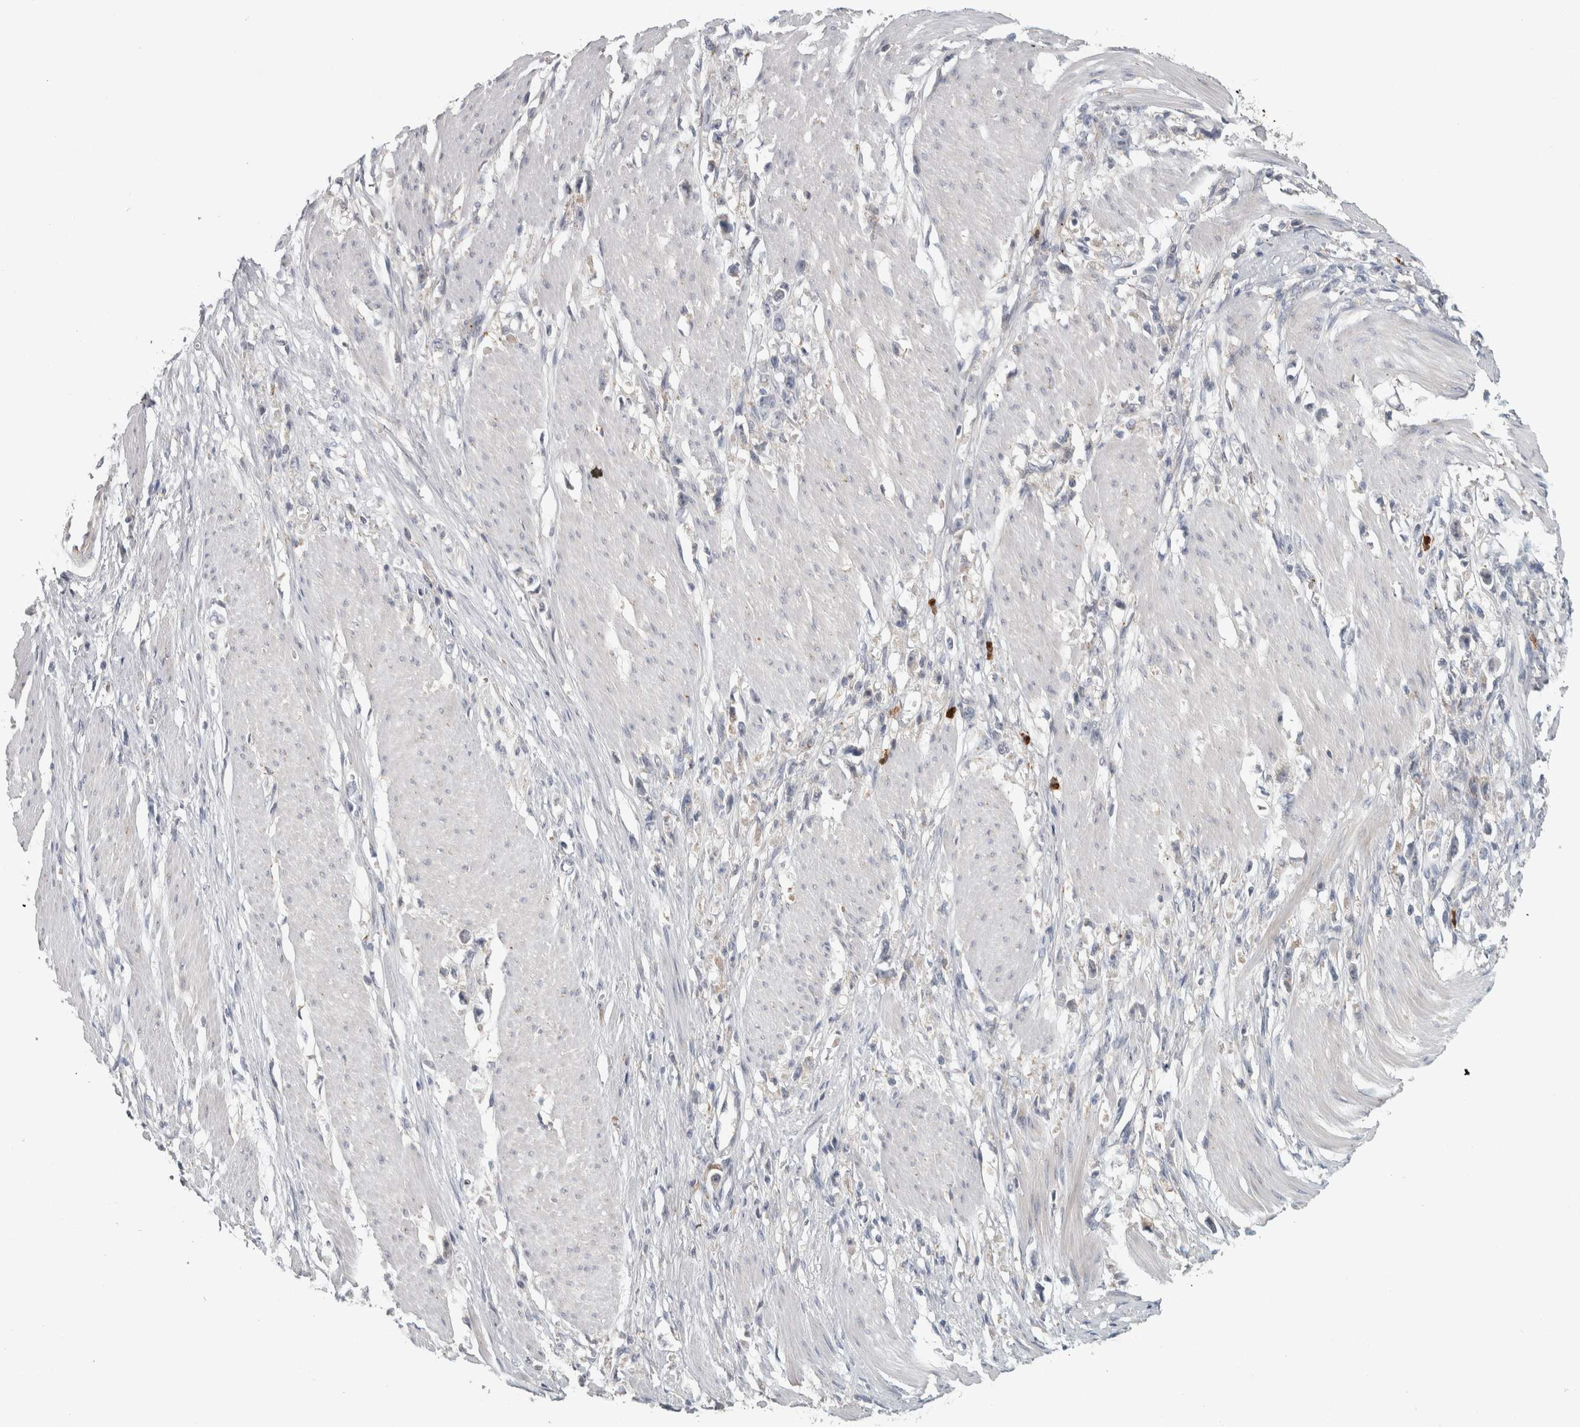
{"staining": {"intensity": "negative", "quantity": "none", "location": "none"}, "tissue": "stomach cancer", "cell_type": "Tumor cells", "image_type": "cancer", "snomed": [{"axis": "morphology", "description": "Adenocarcinoma, NOS"}, {"axis": "topography", "description": "Stomach"}], "caption": "DAB (3,3'-diaminobenzidine) immunohistochemical staining of human stomach adenocarcinoma shows no significant staining in tumor cells. The staining was performed using DAB to visualize the protein expression in brown, while the nuclei were stained in blue with hematoxylin (Magnification: 20x).", "gene": "ADPRM", "patient": {"sex": "female", "age": 59}}